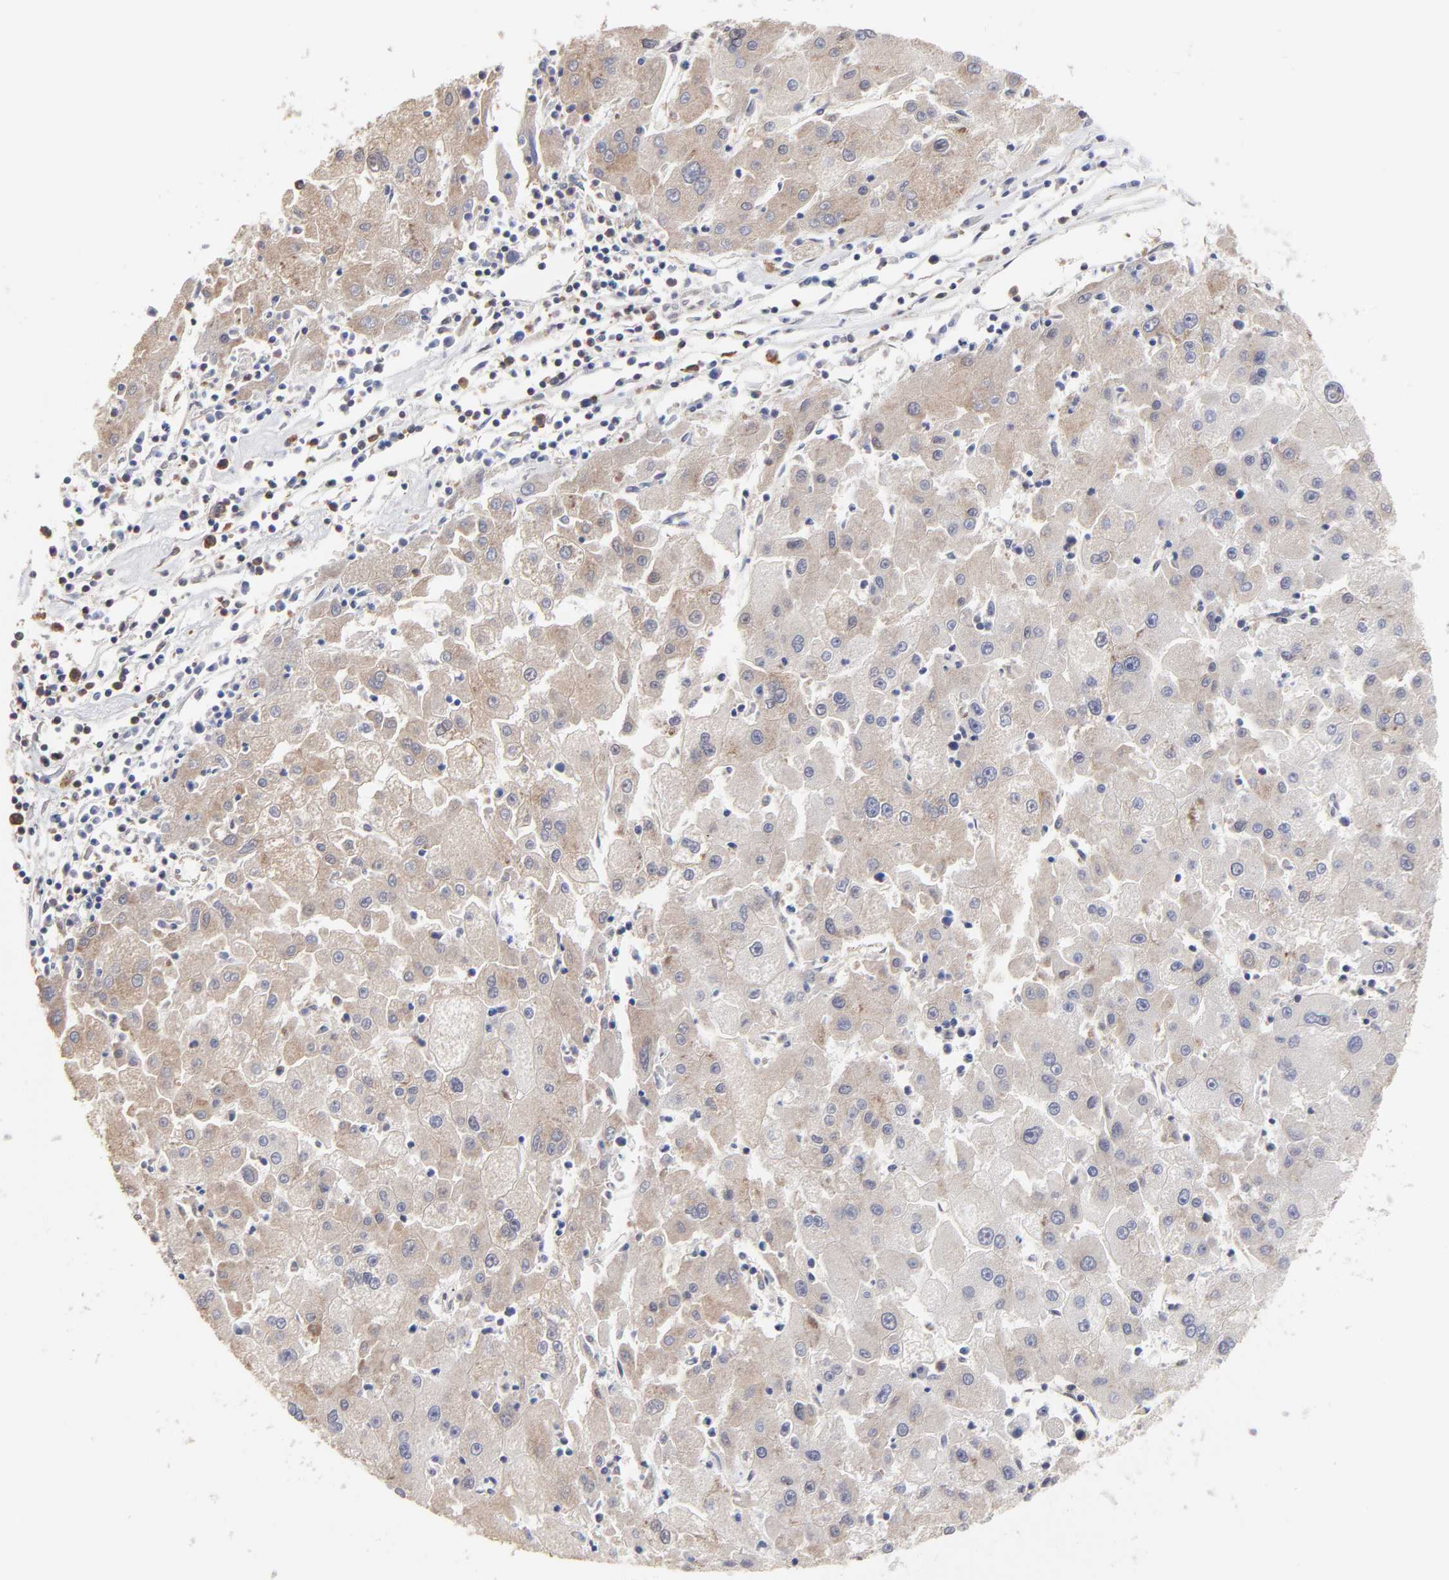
{"staining": {"intensity": "weak", "quantity": "25%-75%", "location": "cytoplasmic/membranous"}, "tissue": "liver cancer", "cell_type": "Tumor cells", "image_type": "cancer", "snomed": [{"axis": "morphology", "description": "Carcinoma, Hepatocellular, NOS"}, {"axis": "topography", "description": "Liver"}], "caption": "The micrograph exhibits staining of hepatocellular carcinoma (liver), revealing weak cytoplasmic/membranous protein expression (brown color) within tumor cells.", "gene": "CCT2", "patient": {"sex": "male", "age": 72}}